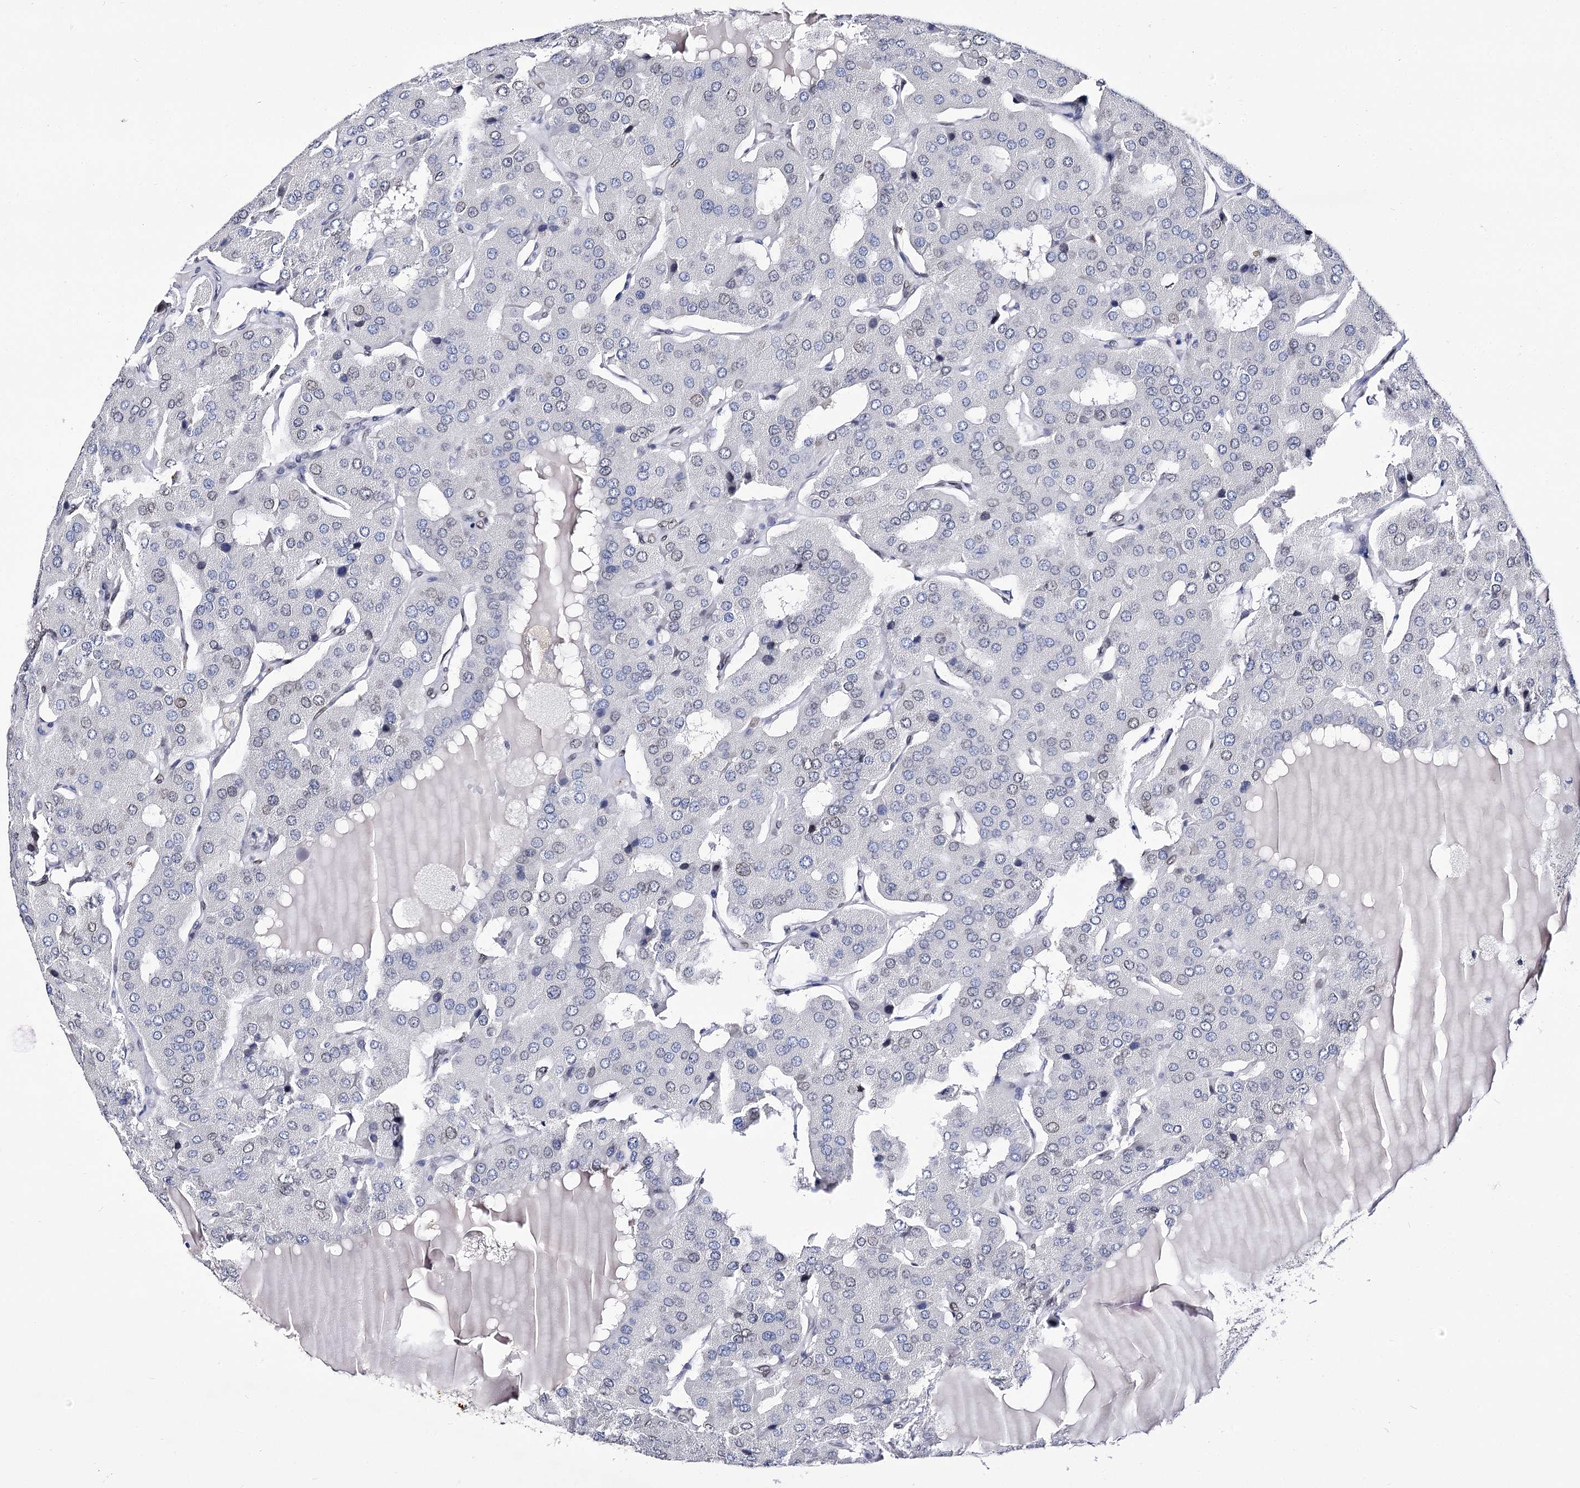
{"staining": {"intensity": "negative", "quantity": "none", "location": "none"}, "tissue": "parathyroid gland", "cell_type": "Glandular cells", "image_type": "normal", "snomed": [{"axis": "morphology", "description": "Normal tissue, NOS"}, {"axis": "morphology", "description": "Adenoma, NOS"}, {"axis": "topography", "description": "Parathyroid gland"}], "caption": "Photomicrograph shows no protein expression in glandular cells of benign parathyroid gland.", "gene": "TMEM201", "patient": {"sex": "female", "age": 86}}